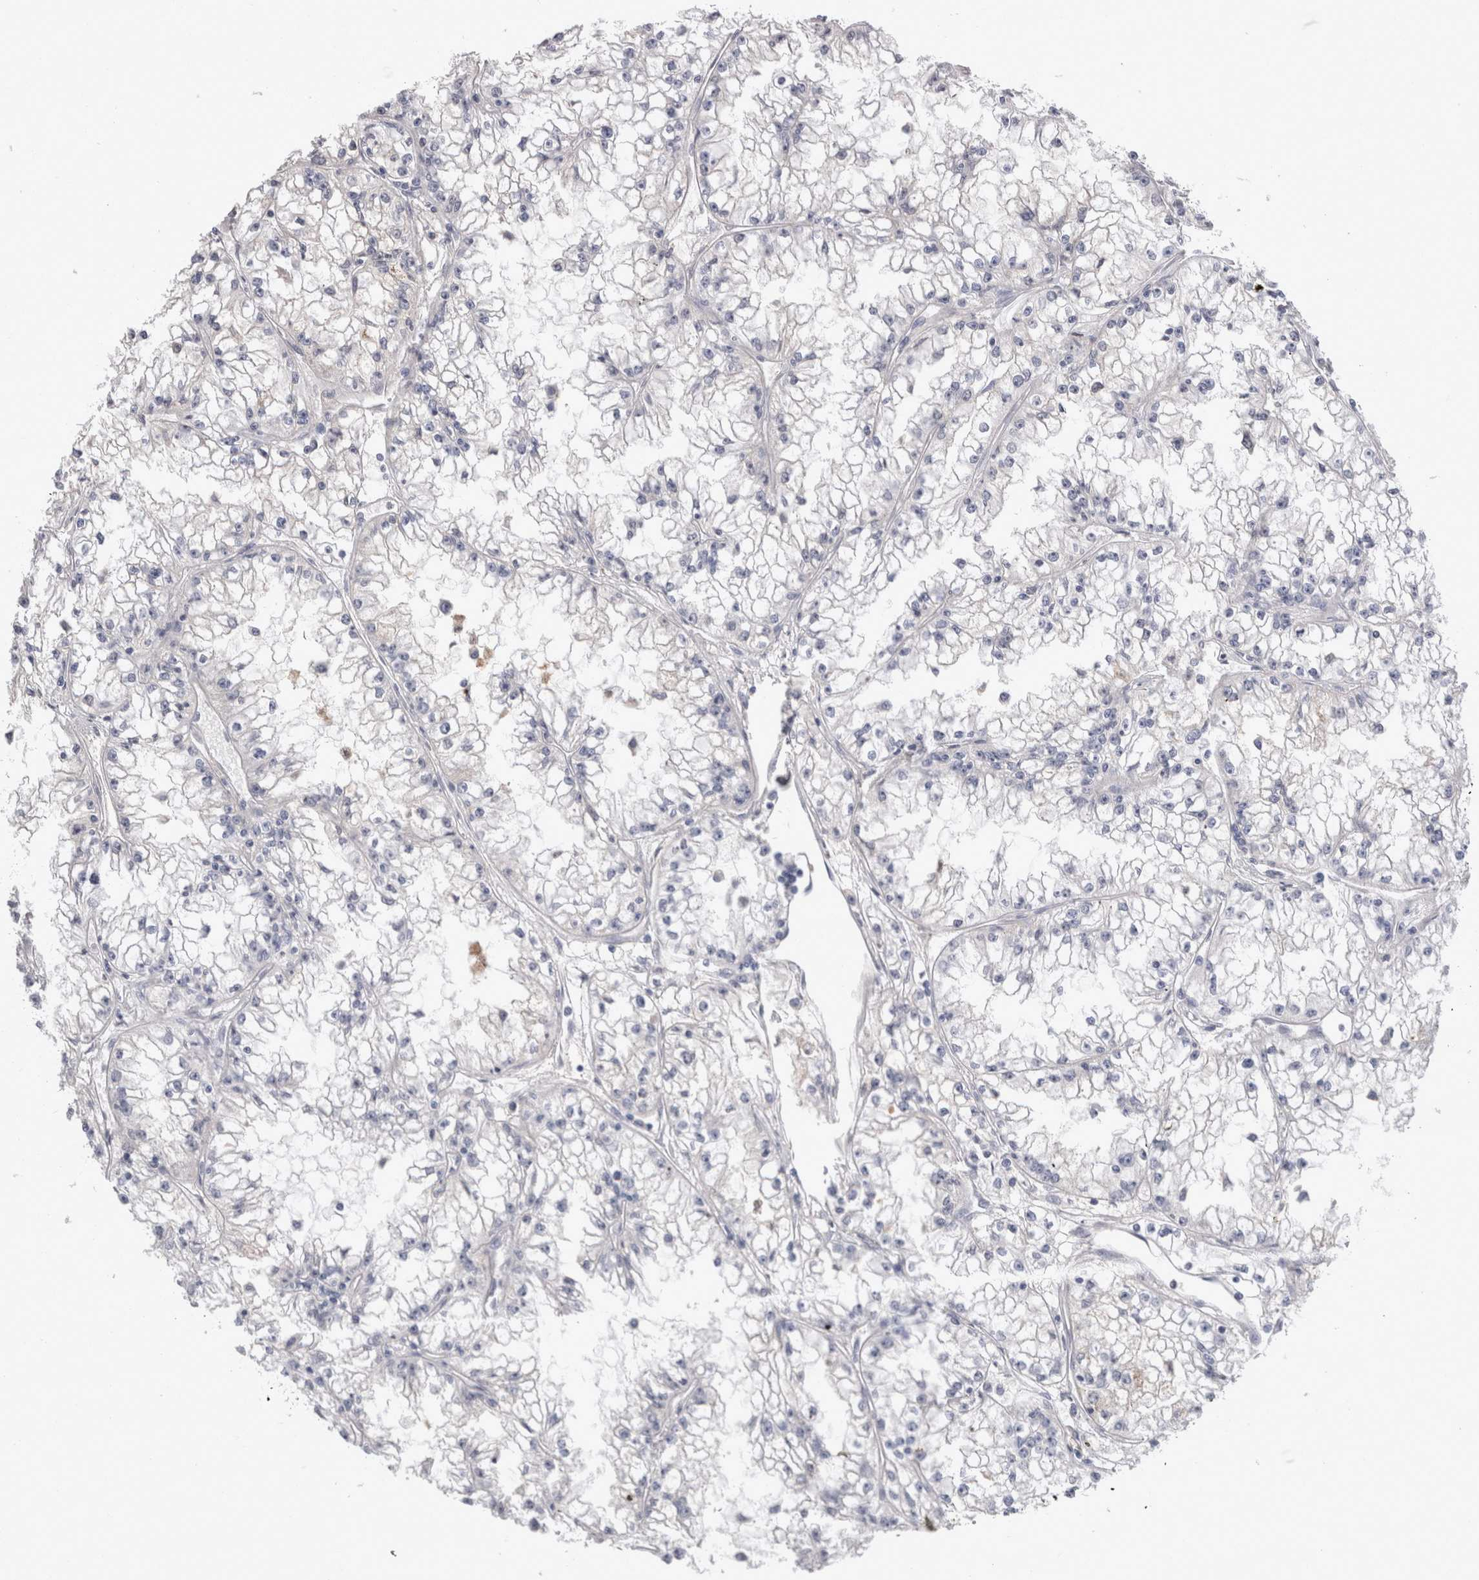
{"staining": {"intensity": "negative", "quantity": "none", "location": "none"}, "tissue": "renal cancer", "cell_type": "Tumor cells", "image_type": "cancer", "snomed": [{"axis": "morphology", "description": "Adenocarcinoma, NOS"}, {"axis": "topography", "description": "Kidney"}], "caption": "Immunohistochemistry (IHC) of renal cancer (adenocarcinoma) reveals no expression in tumor cells.", "gene": "REG1A", "patient": {"sex": "male", "age": 56}}